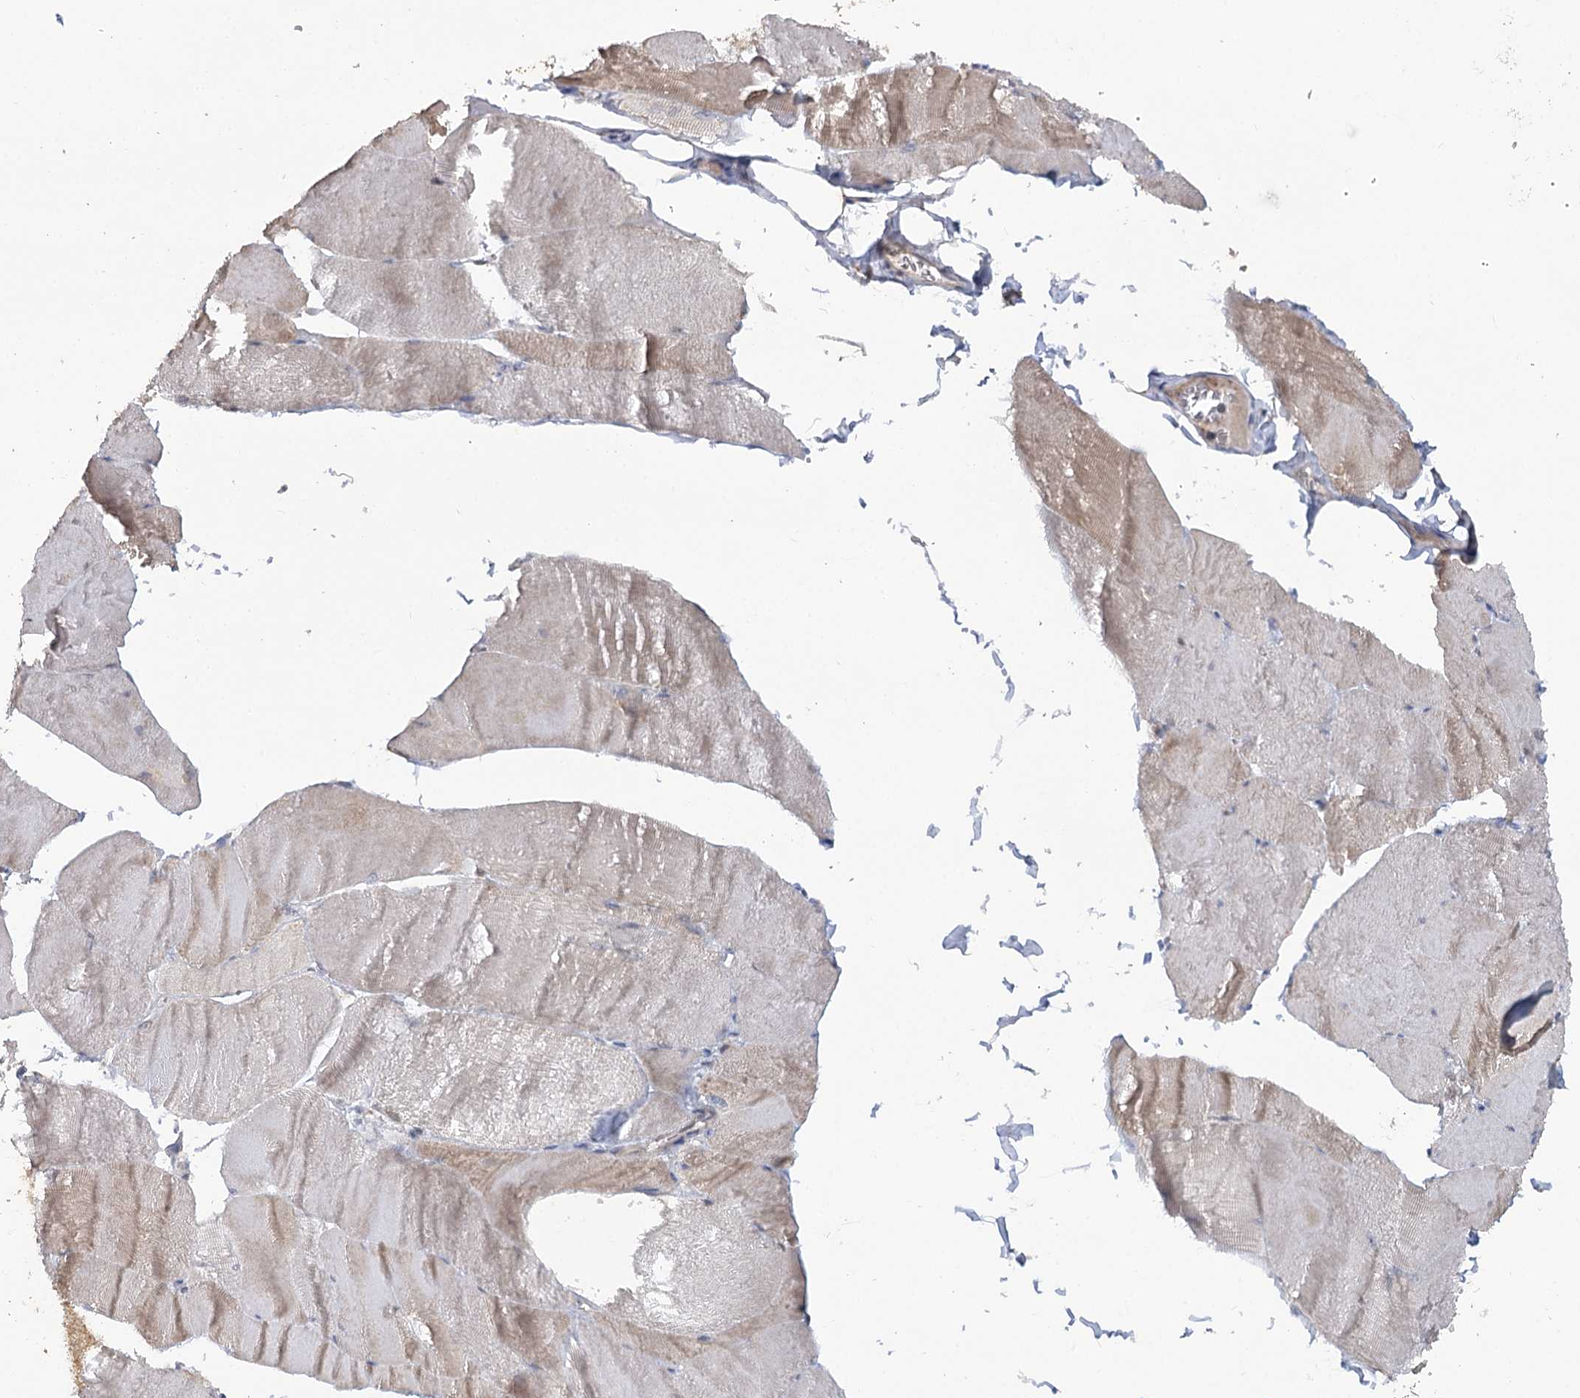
{"staining": {"intensity": "moderate", "quantity": "<25%", "location": "cytoplasmic/membranous"}, "tissue": "skeletal muscle", "cell_type": "Myocytes", "image_type": "normal", "snomed": [{"axis": "morphology", "description": "Normal tissue, NOS"}, {"axis": "morphology", "description": "Basal cell carcinoma"}, {"axis": "topography", "description": "Skeletal muscle"}], "caption": "A brown stain labels moderate cytoplasmic/membranous expression of a protein in myocytes of normal skeletal muscle. The staining was performed using DAB to visualize the protein expression in brown, while the nuclei were stained in blue with hematoxylin (Magnification: 20x).", "gene": "RUFY4", "patient": {"sex": "female", "age": 64}}